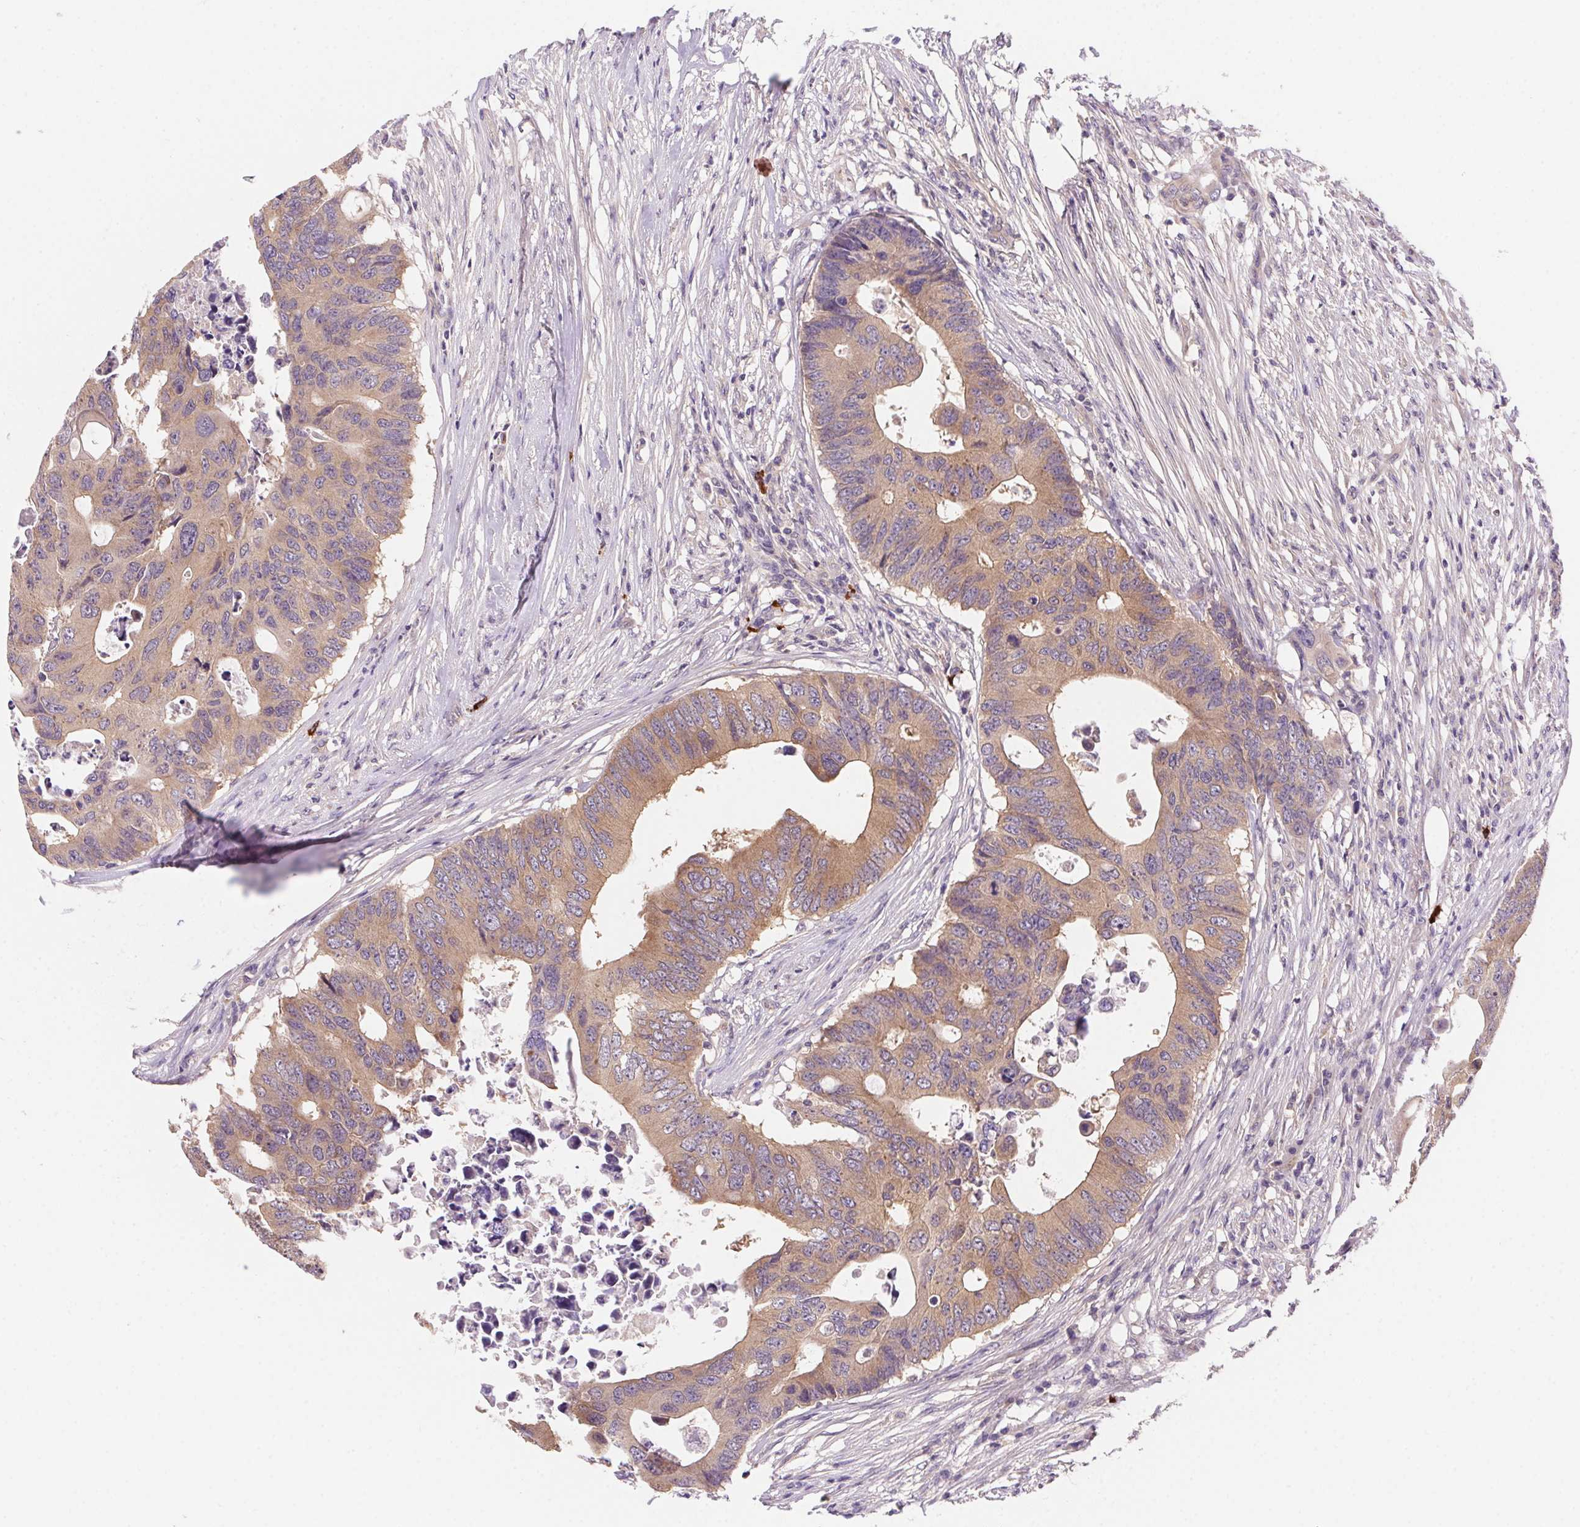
{"staining": {"intensity": "weak", "quantity": ">75%", "location": "cytoplasmic/membranous"}, "tissue": "colorectal cancer", "cell_type": "Tumor cells", "image_type": "cancer", "snomed": [{"axis": "morphology", "description": "Adenocarcinoma, NOS"}, {"axis": "topography", "description": "Colon"}], "caption": "Colorectal cancer (adenocarcinoma) was stained to show a protein in brown. There is low levels of weak cytoplasmic/membranous positivity in about >75% of tumor cells. The protein of interest is shown in brown color, while the nuclei are stained blue.", "gene": "PRKAA1", "patient": {"sex": "male", "age": 71}}